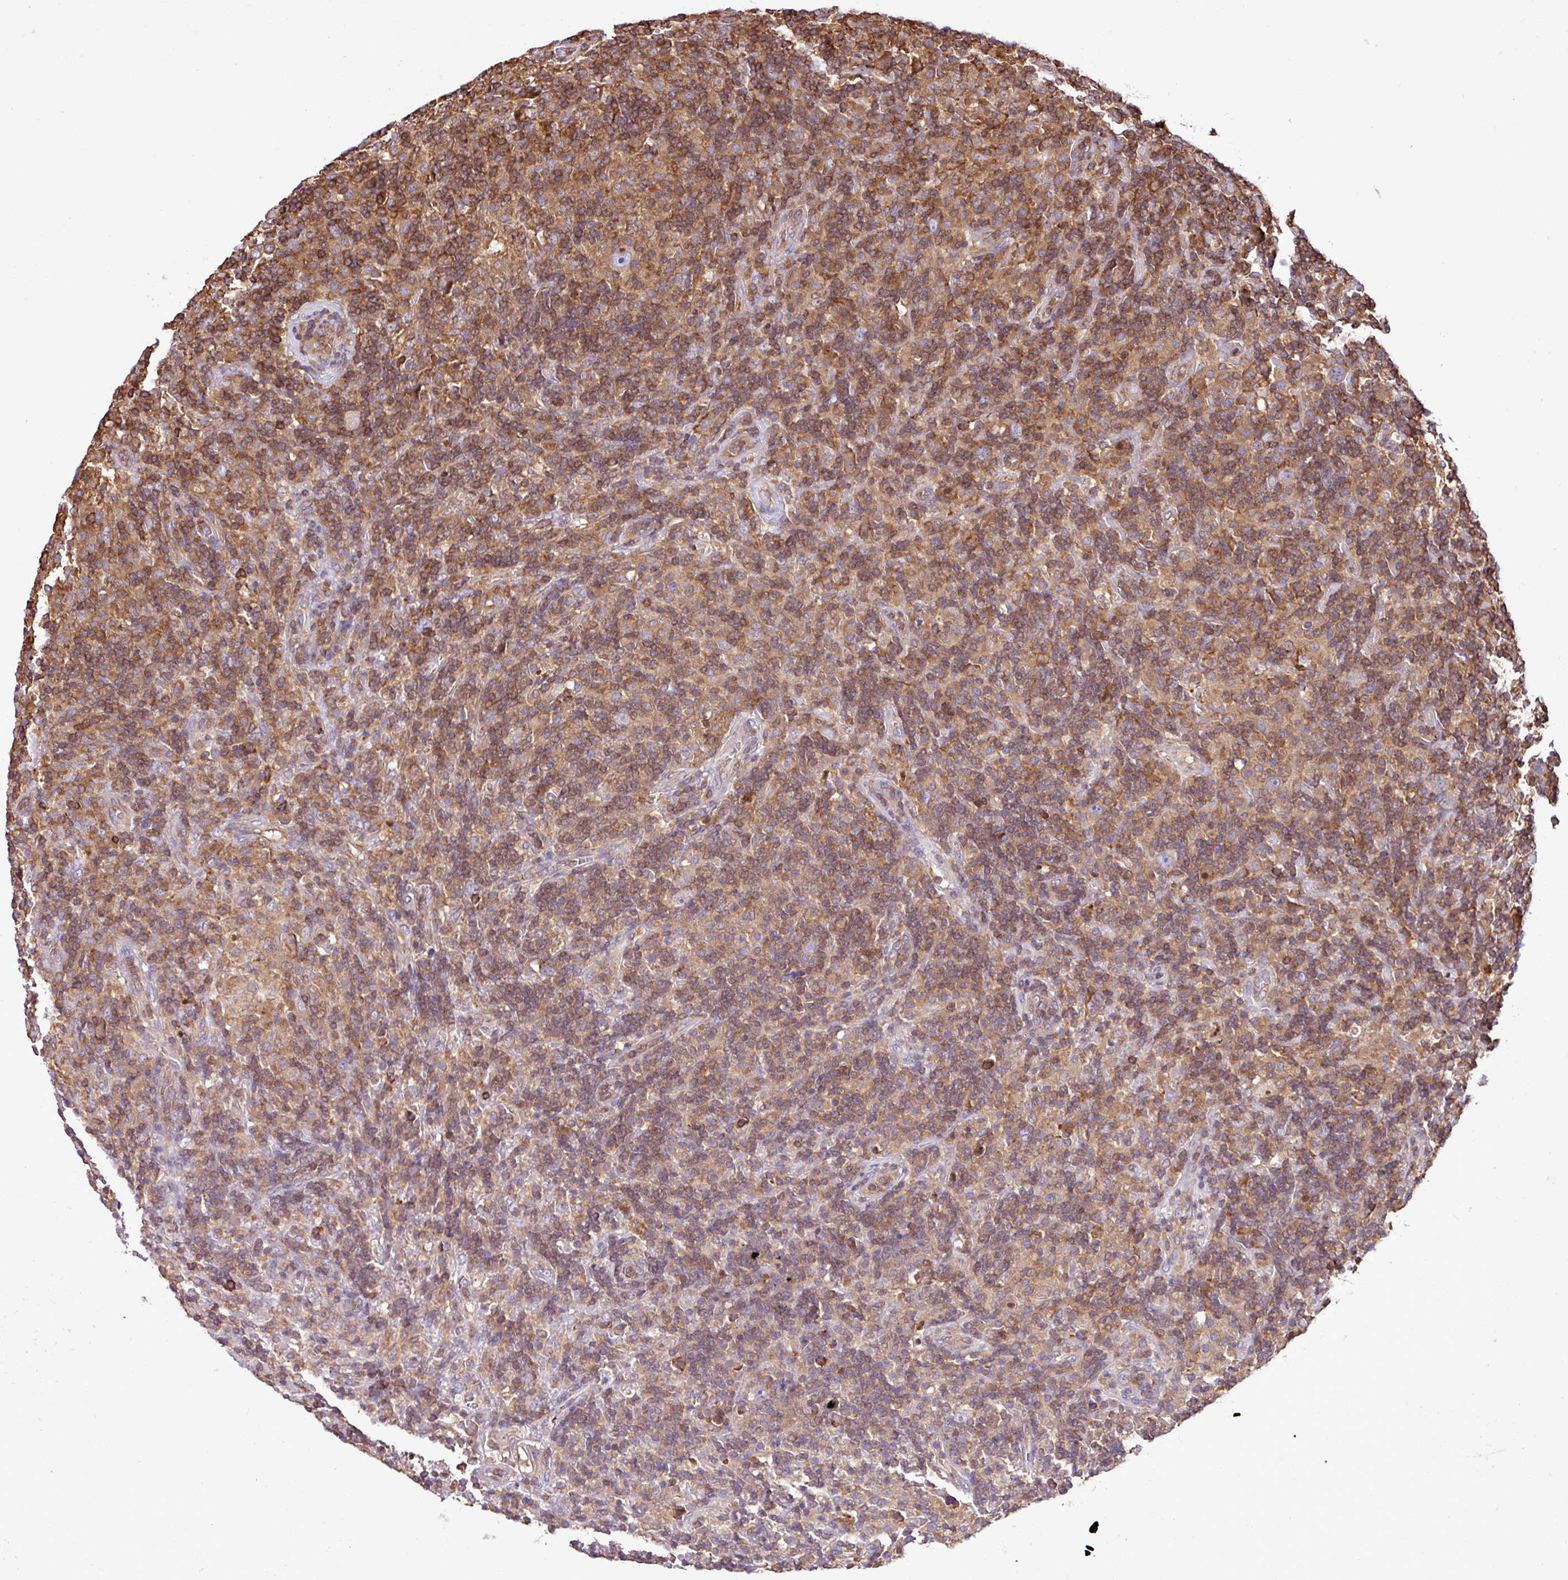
{"staining": {"intensity": "weak", "quantity": "<25%", "location": "cytoplasmic/membranous"}, "tissue": "lymphoma", "cell_type": "Tumor cells", "image_type": "cancer", "snomed": [{"axis": "morphology", "description": "Hodgkin's disease, NOS"}, {"axis": "topography", "description": "Lymph node"}], "caption": "A high-resolution histopathology image shows IHC staining of lymphoma, which reveals no significant expression in tumor cells. (Stains: DAB (3,3'-diaminobenzidine) IHC with hematoxylin counter stain, Microscopy: brightfield microscopy at high magnification).", "gene": "PGAP6", "patient": {"sex": "male", "age": 70}}